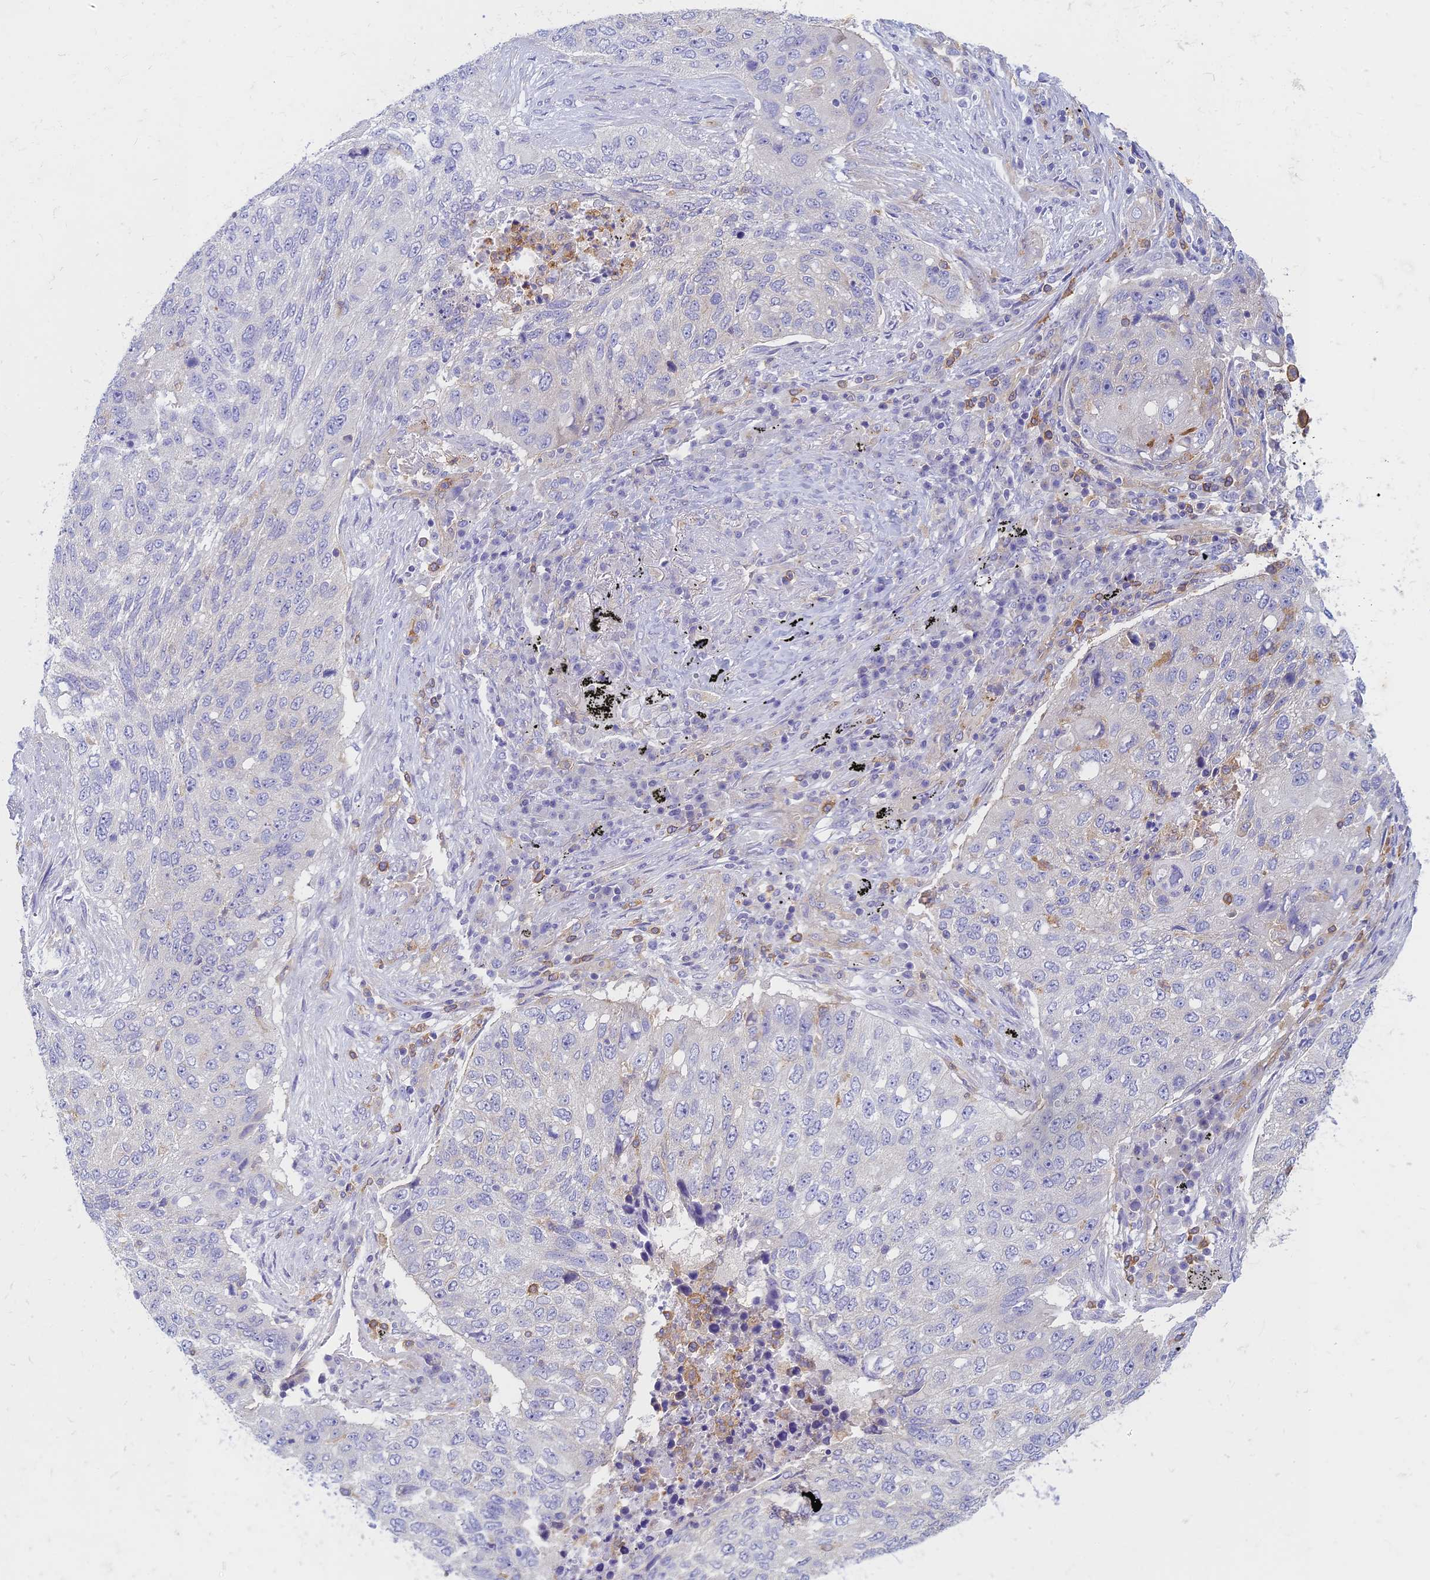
{"staining": {"intensity": "negative", "quantity": "none", "location": "none"}, "tissue": "lung cancer", "cell_type": "Tumor cells", "image_type": "cancer", "snomed": [{"axis": "morphology", "description": "Squamous cell carcinoma, NOS"}, {"axis": "topography", "description": "Lung"}], "caption": "DAB (3,3'-diaminobenzidine) immunohistochemical staining of human lung cancer (squamous cell carcinoma) shows no significant expression in tumor cells.", "gene": "STRN4", "patient": {"sex": "female", "age": 63}}